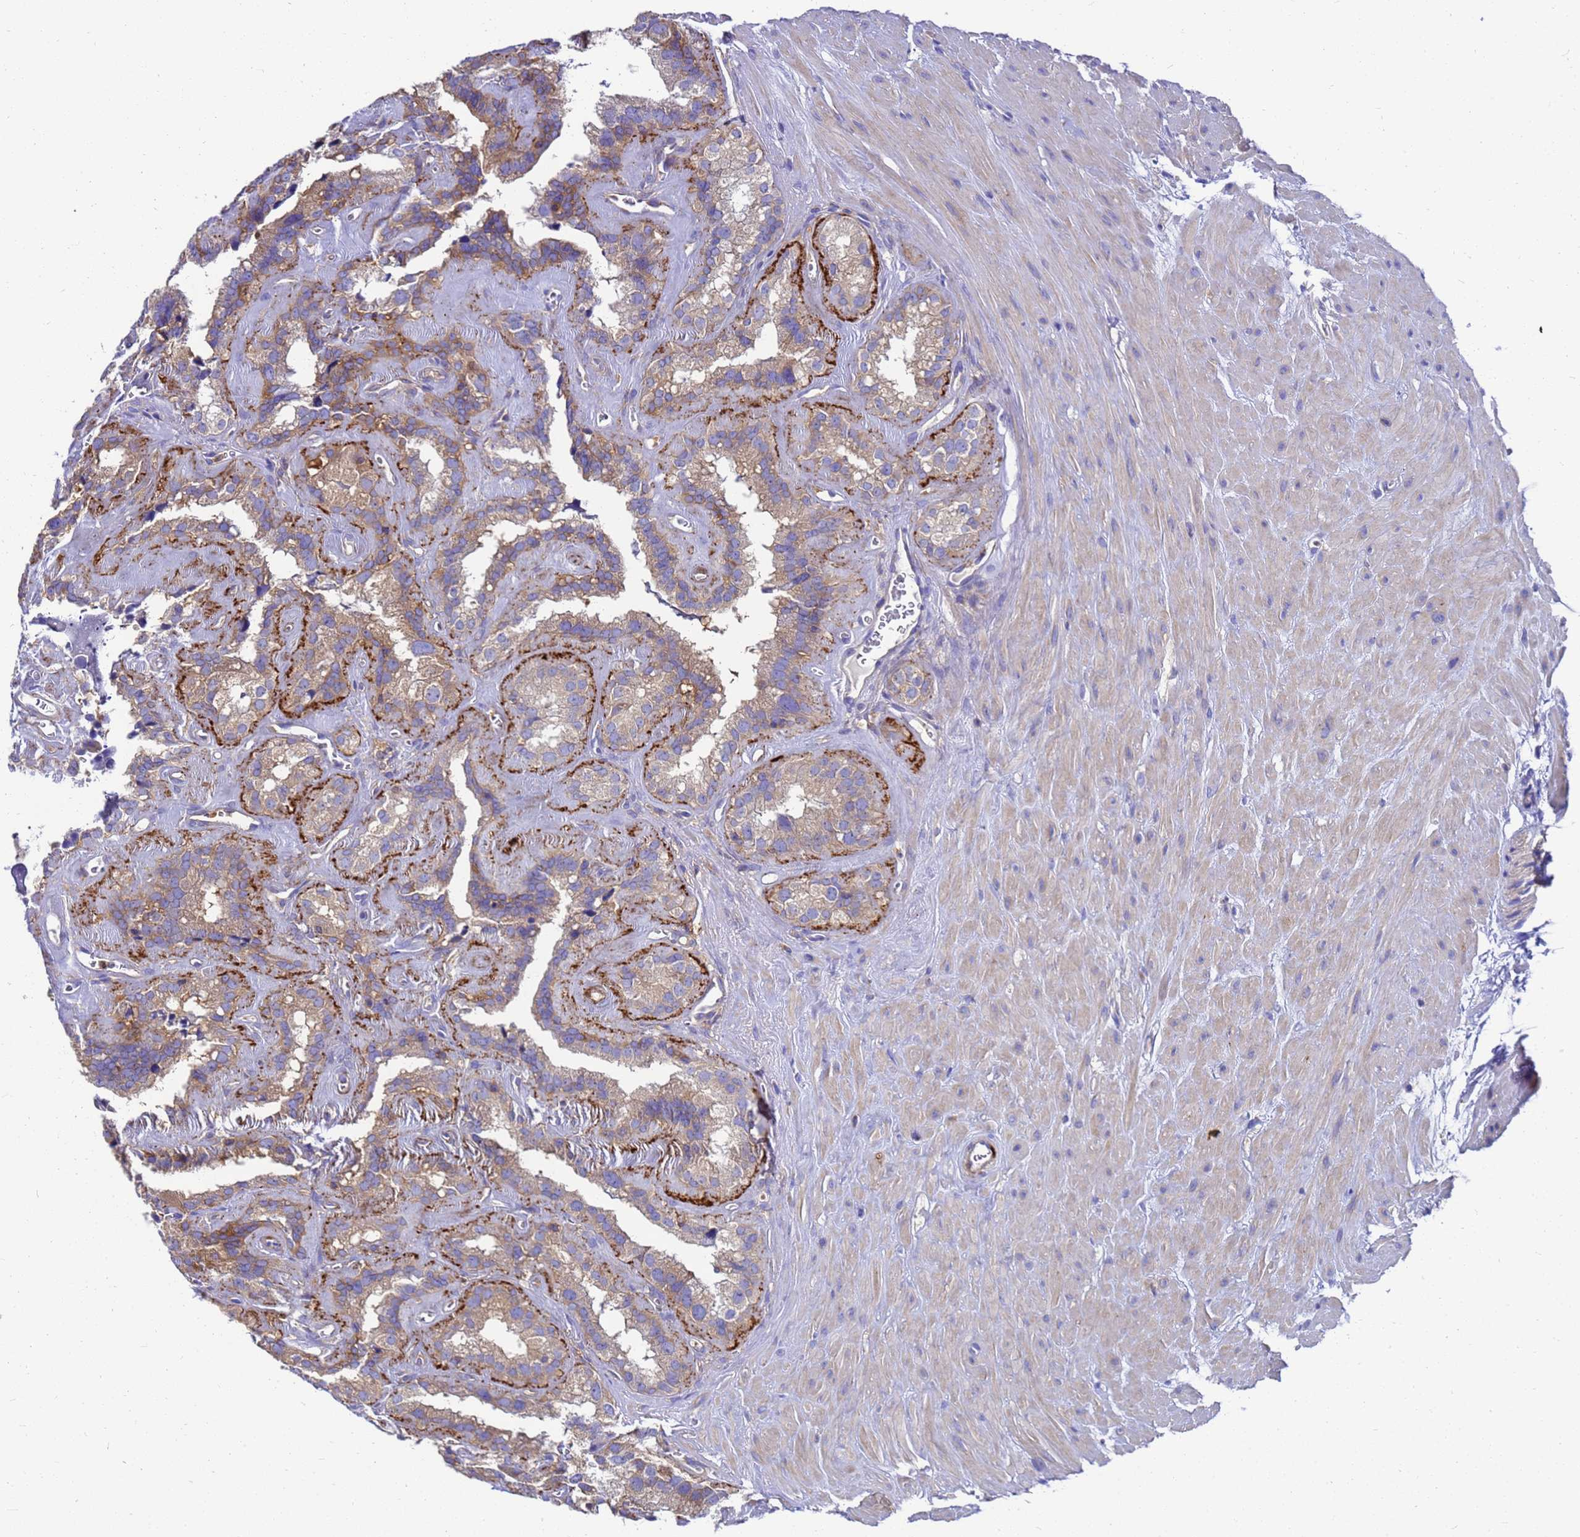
{"staining": {"intensity": "moderate", "quantity": "<25%", "location": "cytoplasmic/membranous"}, "tissue": "seminal vesicle", "cell_type": "Glandular cells", "image_type": "normal", "snomed": [{"axis": "morphology", "description": "Normal tissue, NOS"}, {"axis": "topography", "description": "Prostate"}, {"axis": "topography", "description": "Seminal veicle"}], "caption": "This image reveals normal seminal vesicle stained with immunohistochemistry (IHC) to label a protein in brown. The cytoplasmic/membranous of glandular cells show moderate positivity for the protein. Nuclei are counter-stained blue.", "gene": "ZNF235", "patient": {"sex": "male", "age": 59}}